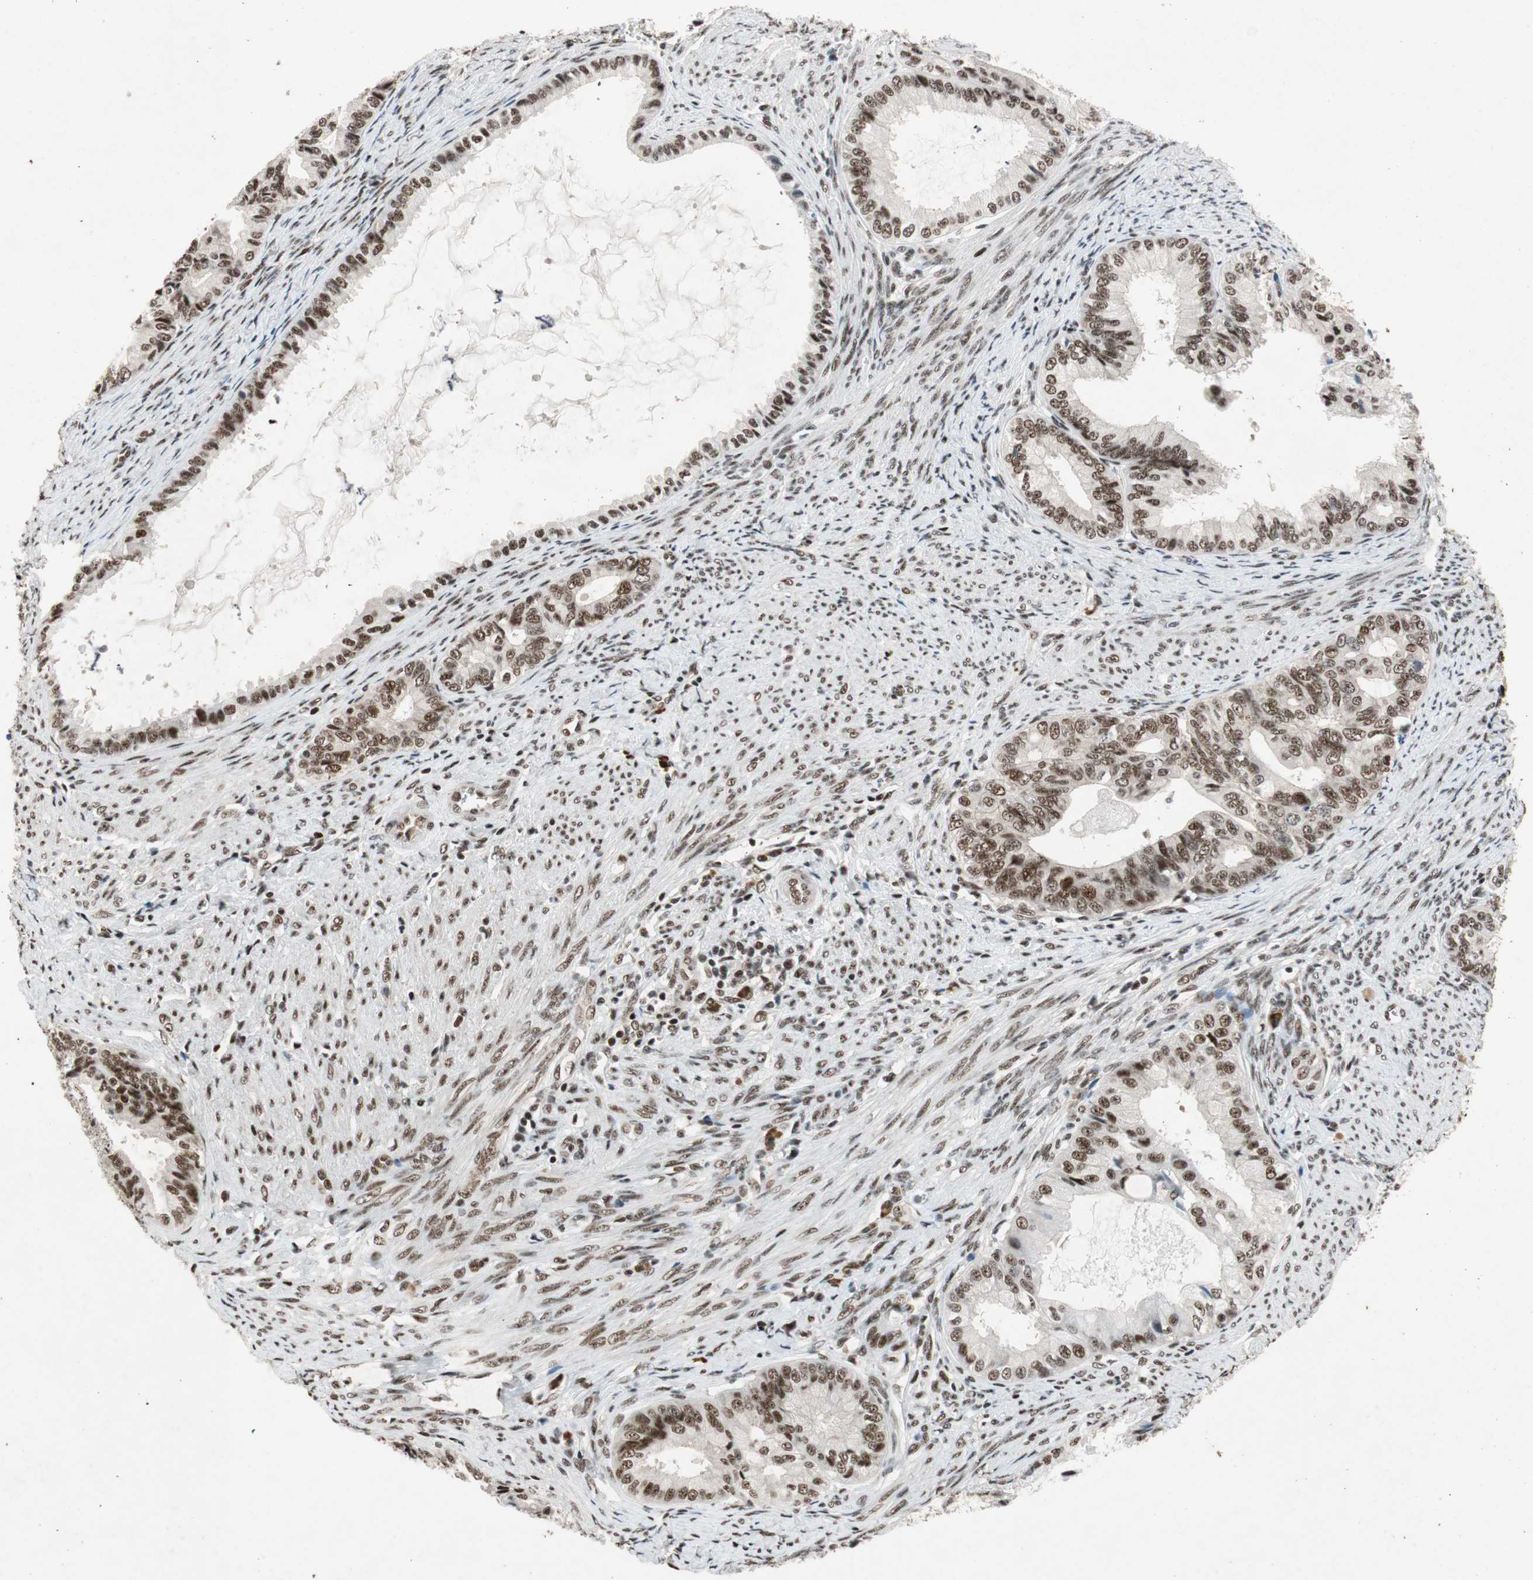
{"staining": {"intensity": "strong", "quantity": ">75%", "location": "nuclear"}, "tissue": "endometrial cancer", "cell_type": "Tumor cells", "image_type": "cancer", "snomed": [{"axis": "morphology", "description": "Adenocarcinoma, NOS"}, {"axis": "topography", "description": "Endometrium"}], "caption": "This is a photomicrograph of immunohistochemistry staining of endometrial cancer, which shows strong expression in the nuclear of tumor cells.", "gene": "NCBP3", "patient": {"sex": "female", "age": 86}}